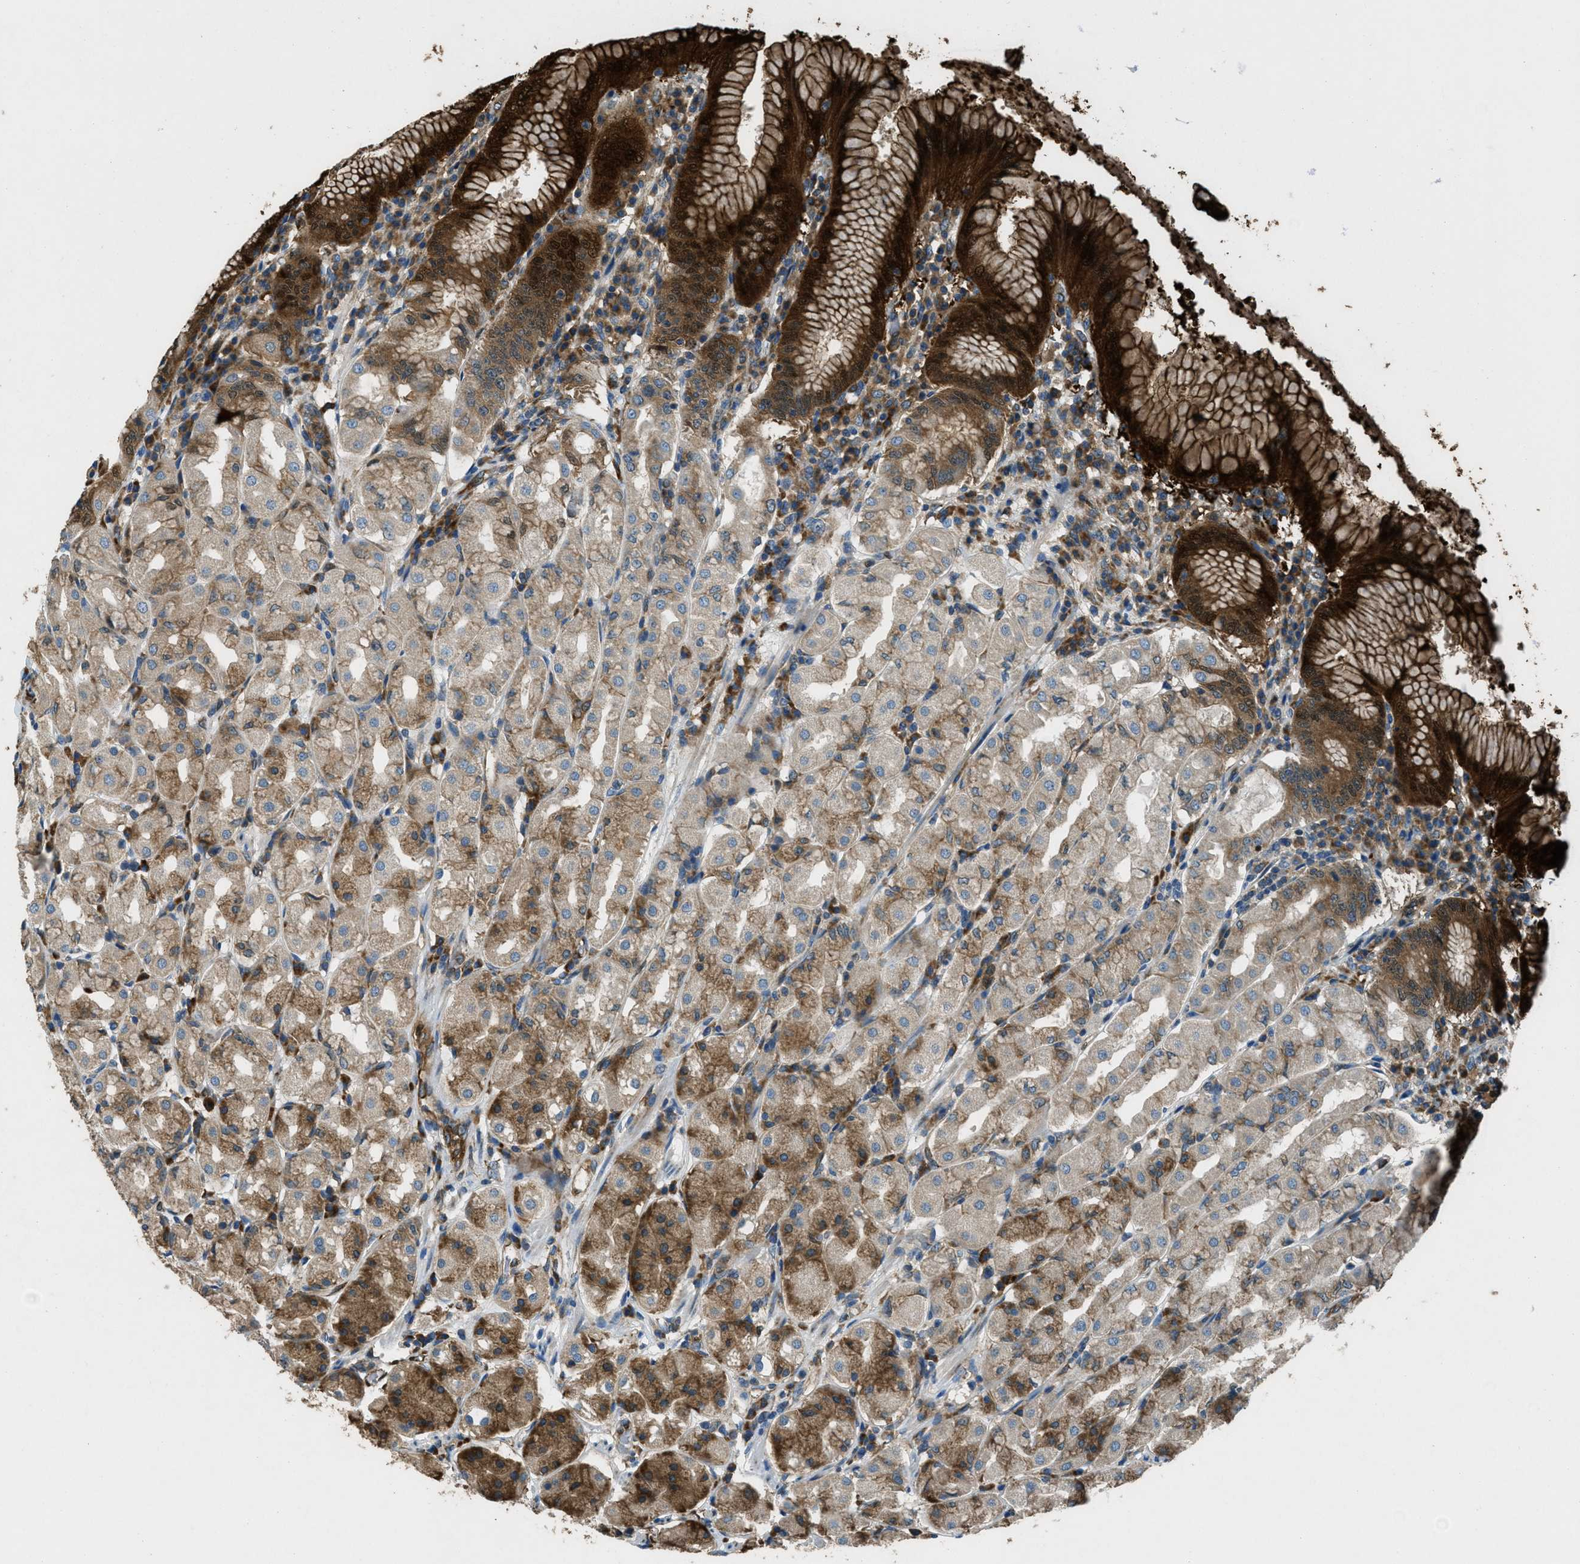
{"staining": {"intensity": "strong", "quantity": ">75%", "location": "cytoplasmic/membranous"}, "tissue": "stomach", "cell_type": "Glandular cells", "image_type": "normal", "snomed": [{"axis": "morphology", "description": "Normal tissue, NOS"}, {"axis": "topography", "description": "Stomach"}, {"axis": "topography", "description": "Stomach, lower"}], "caption": "Strong cytoplasmic/membranous expression is present in approximately >75% of glandular cells in benign stomach. (DAB IHC, brown staining for protein, blue staining for nuclei).", "gene": "GIMAP8", "patient": {"sex": "female", "age": 56}}